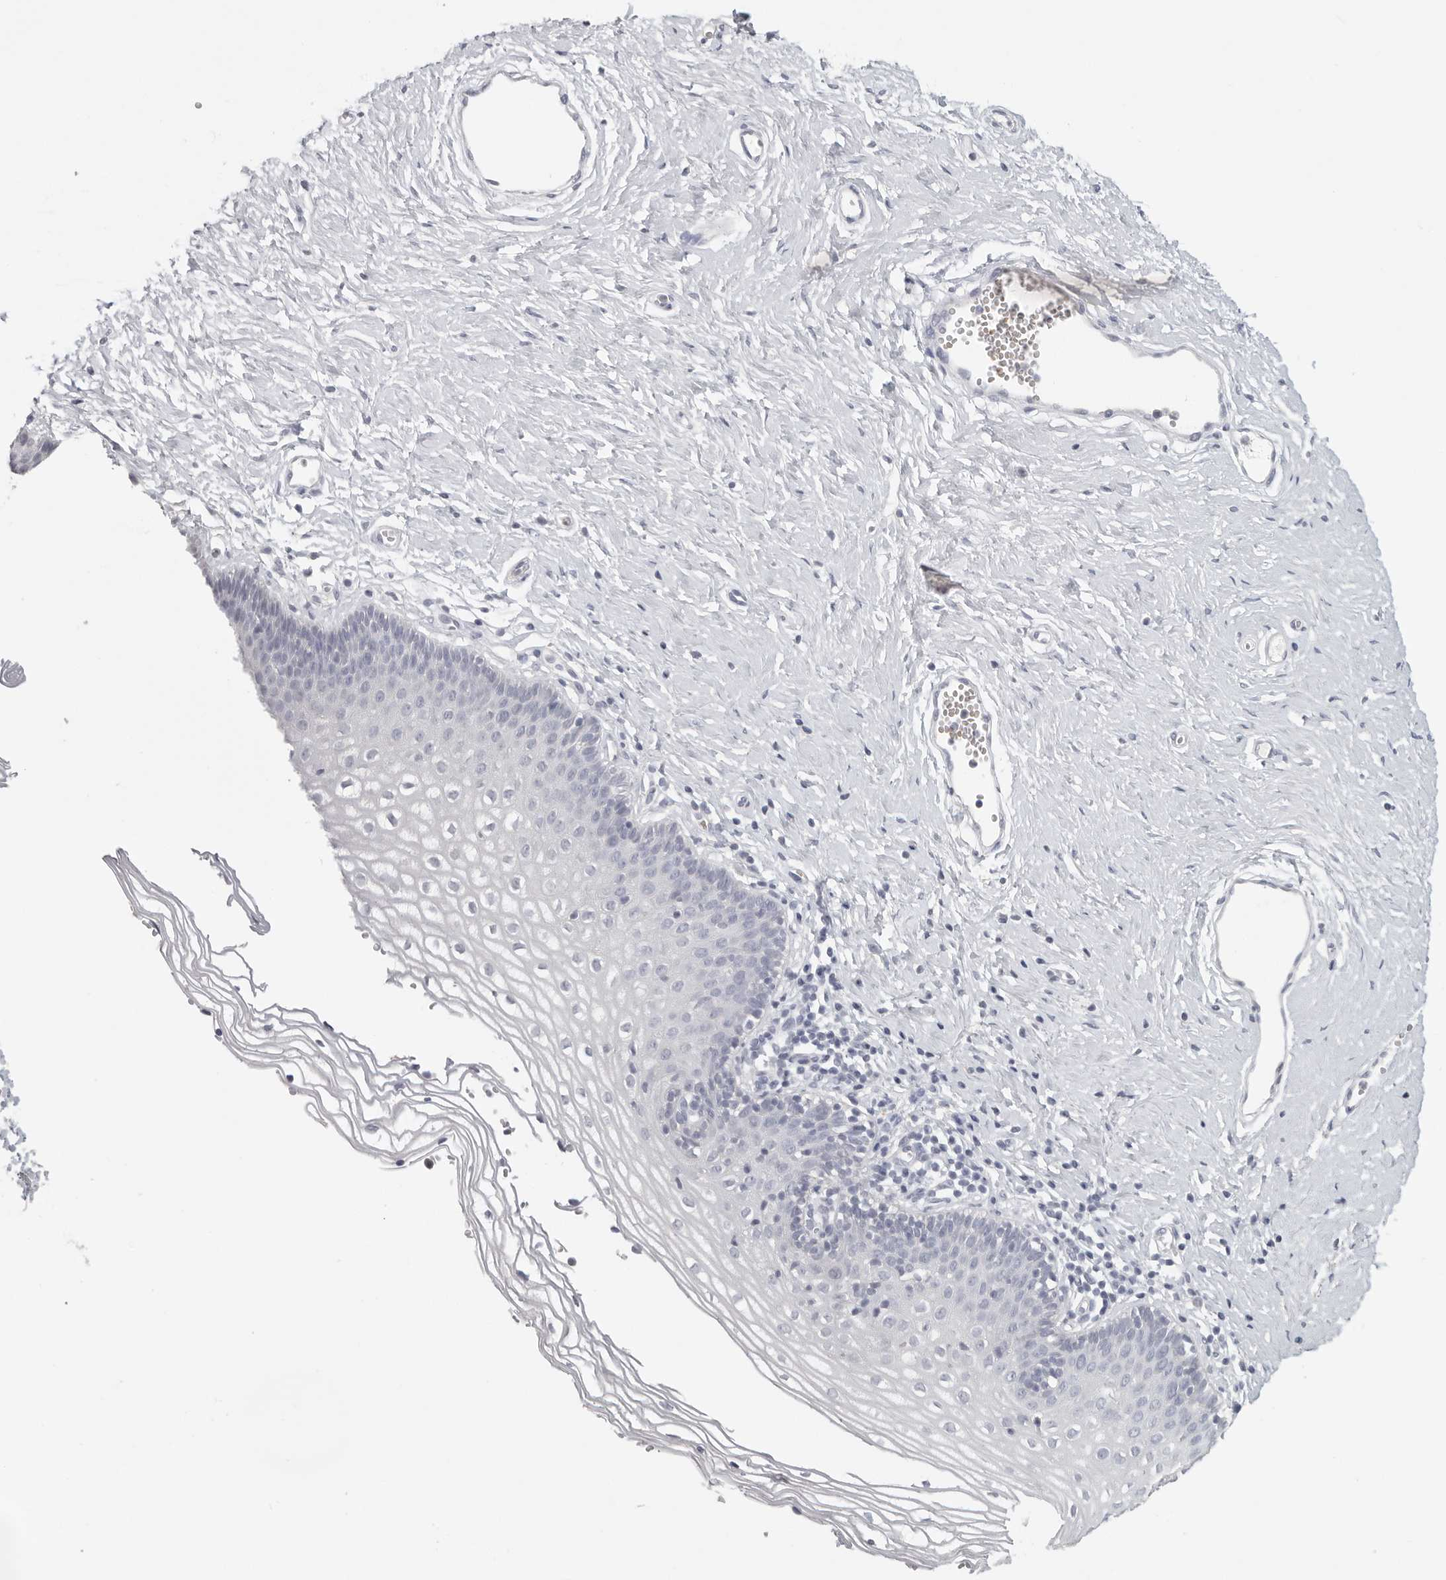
{"staining": {"intensity": "negative", "quantity": "none", "location": "none"}, "tissue": "vagina", "cell_type": "Squamous epithelial cells", "image_type": "normal", "snomed": [{"axis": "morphology", "description": "Normal tissue, NOS"}, {"axis": "topography", "description": "Vagina"}], "caption": "Image shows no significant protein expression in squamous epithelial cells of unremarkable vagina. (Brightfield microscopy of DAB (3,3'-diaminobenzidine) IHC at high magnification).", "gene": "DNAJC11", "patient": {"sex": "female", "age": 32}}